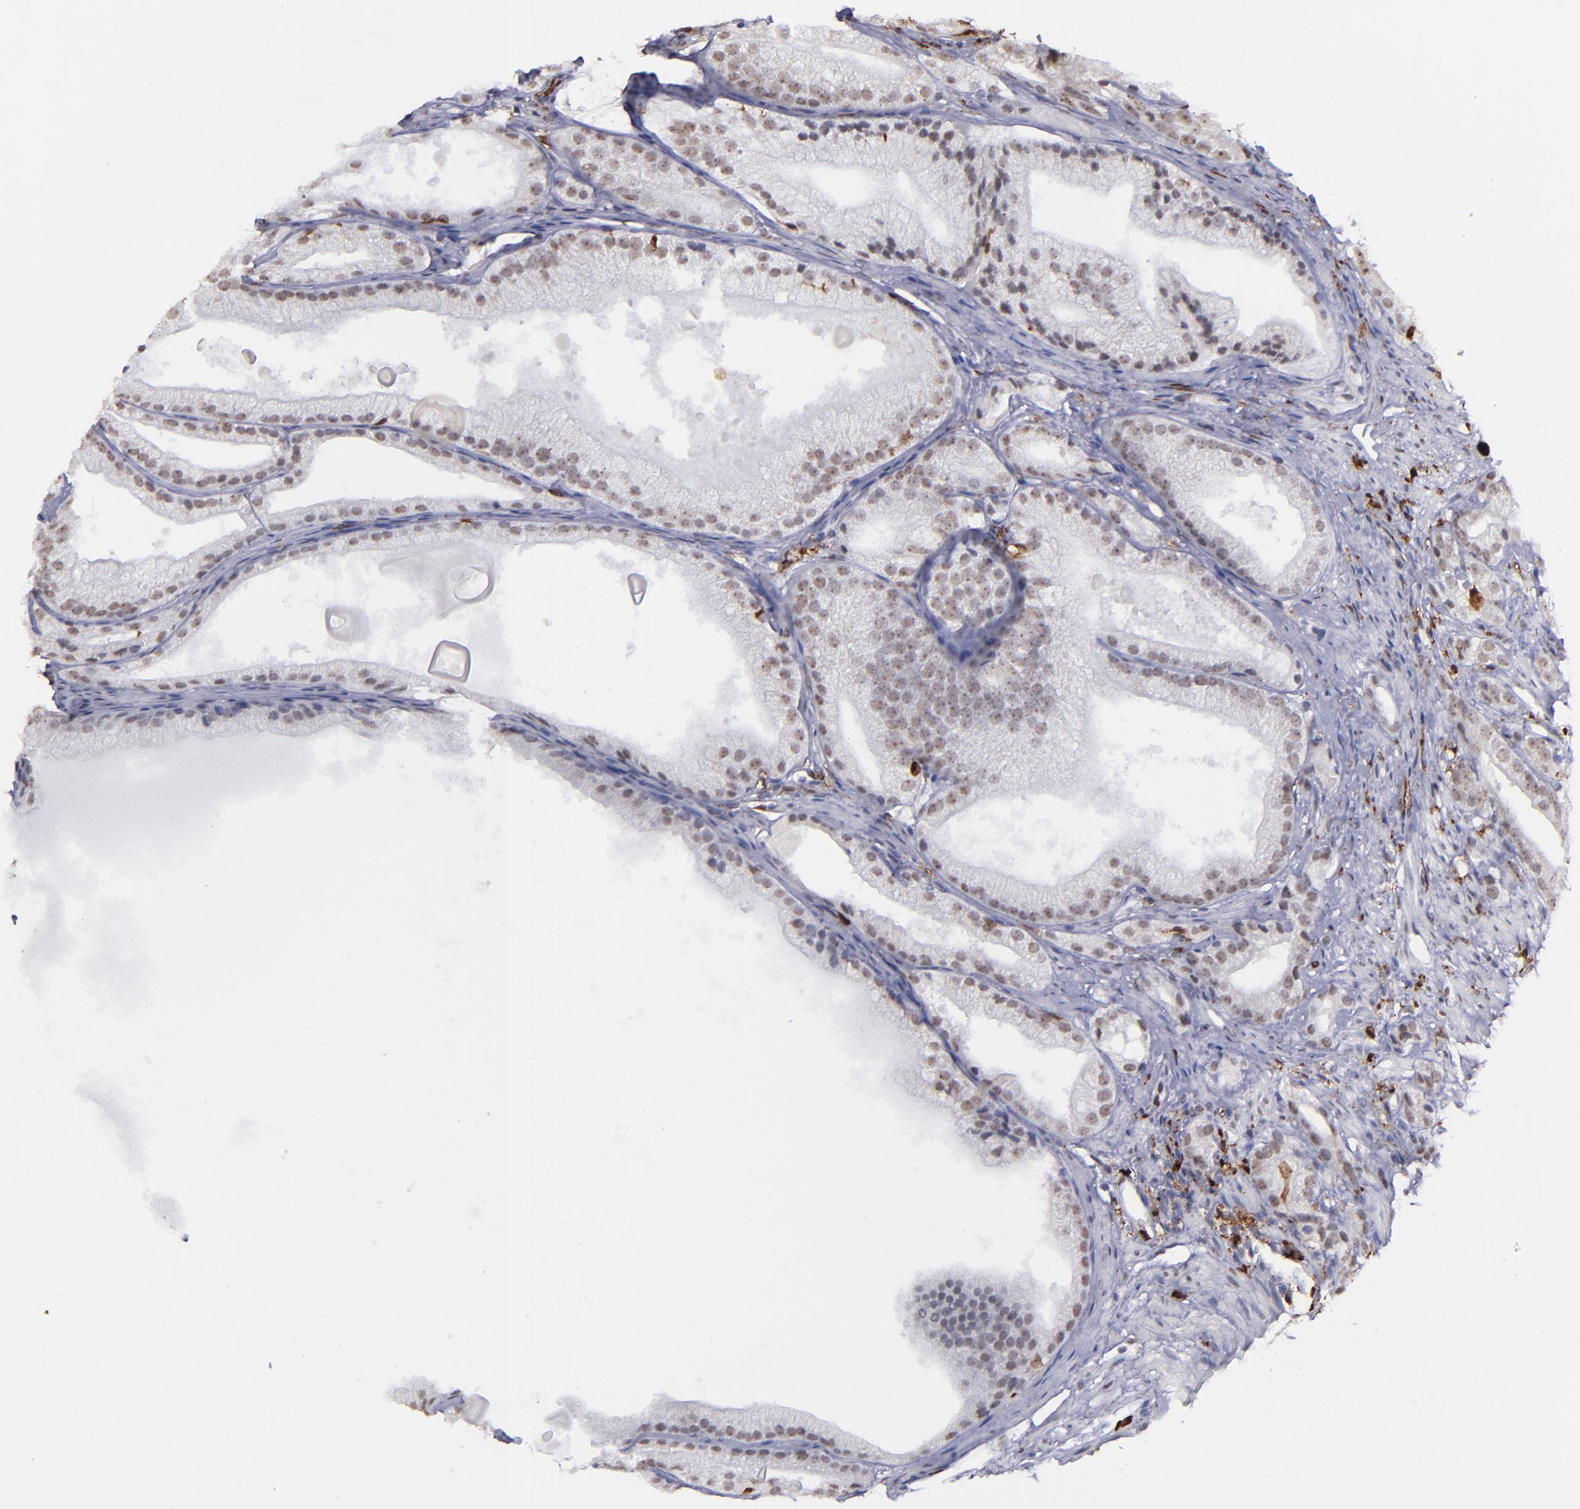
{"staining": {"intensity": "negative", "quantity": "none", "location": "none"}, "tissue": "prostate cancer", "cell_type": "Tumor cells", "image_type": "cancer", "snomed": [{"axis": "morphology", "description": "Adenocarcinoma, Low grade"}, {"axis": "topography", "description": "Prostate"}], "caption": "This is an immunohistochemistry (IHC) micrograph of prostate cancer. There is no staining in tumor cells.", "gene": "NCF2", "patient": {"sex": "male", "age": 69}}